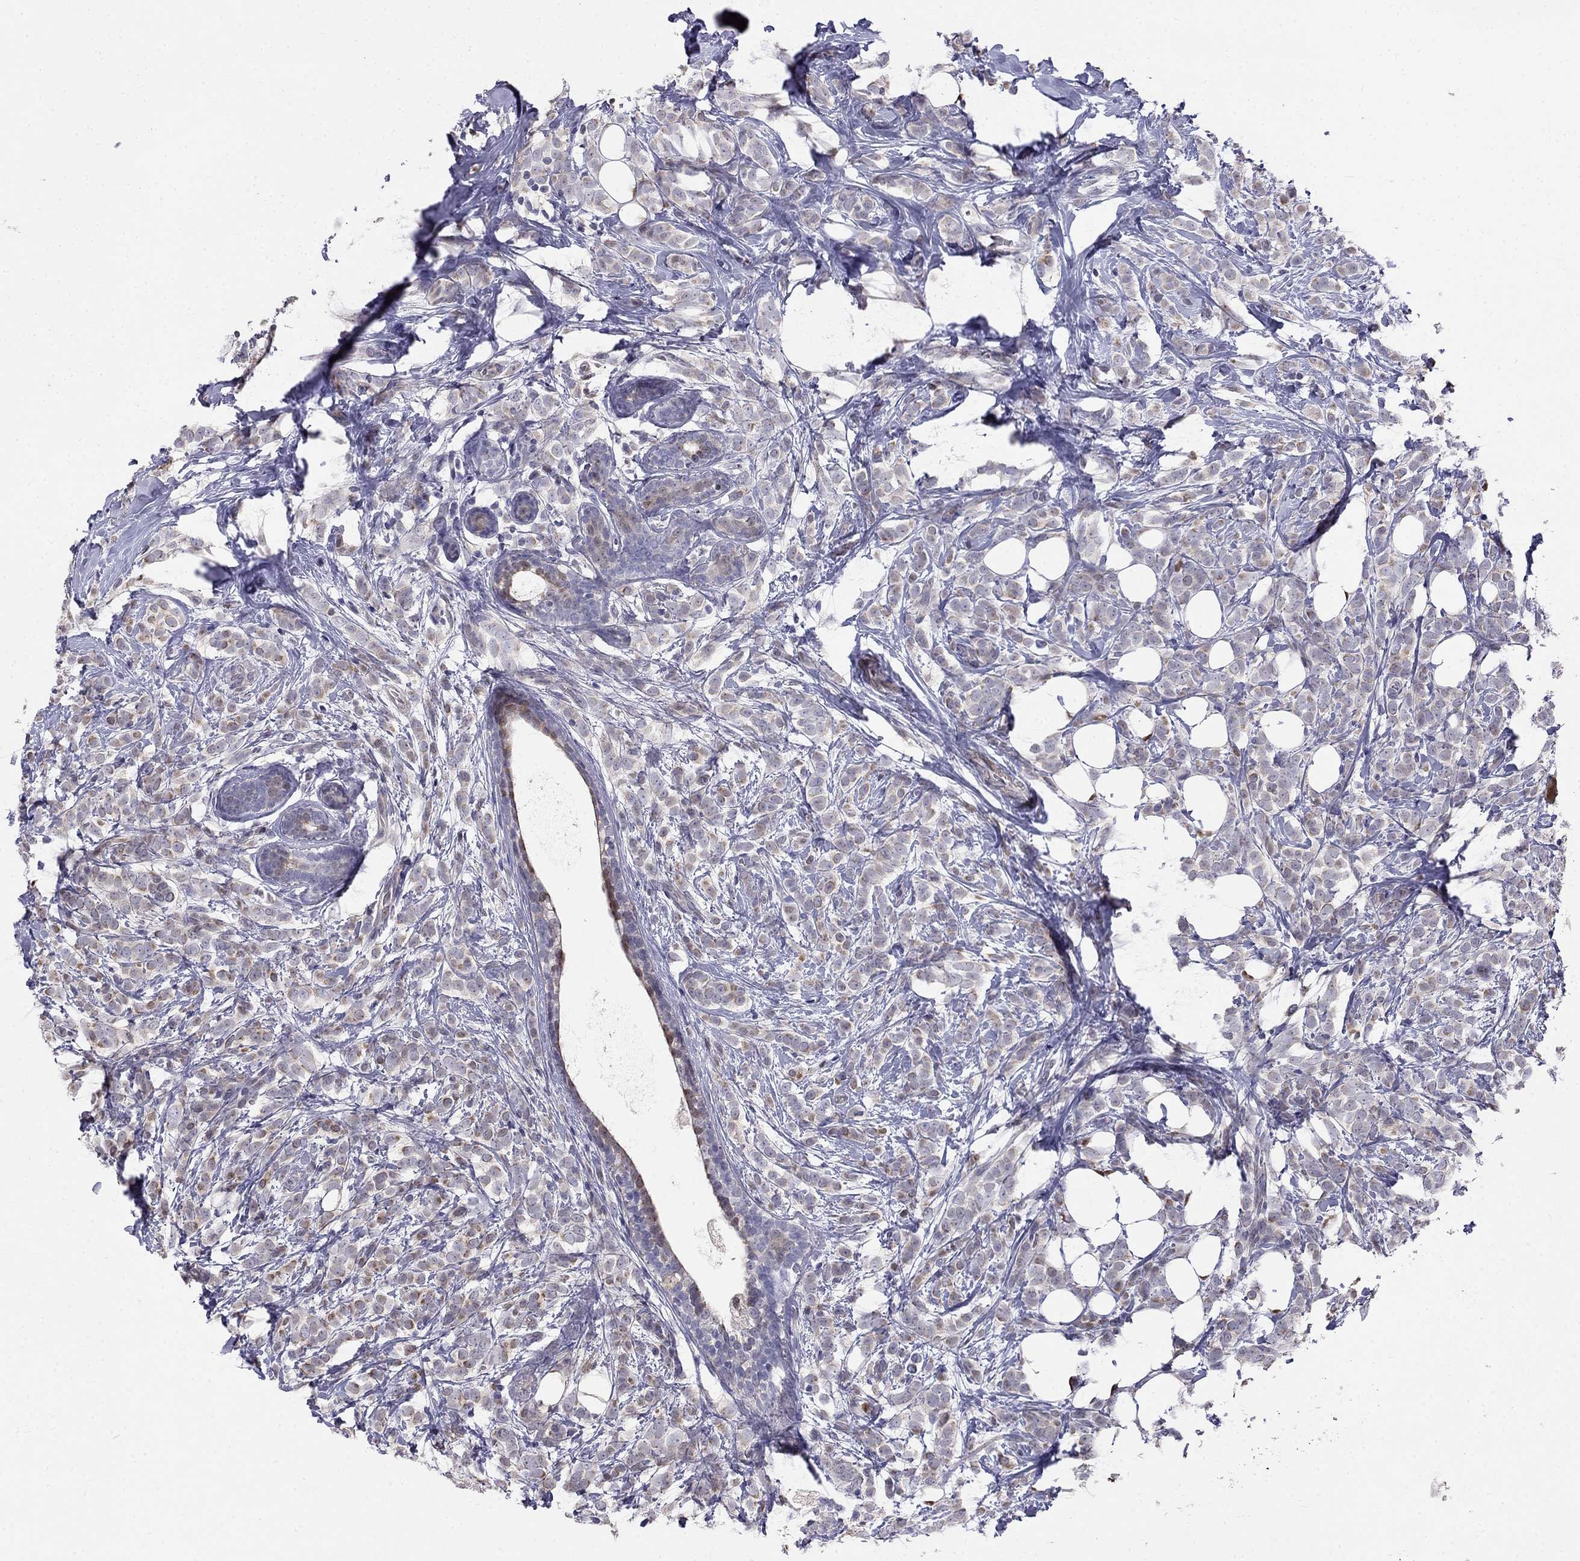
{"staining": {"intensity": "weak", "quantity": ">75%", "location": "cytoplasmic/membranous"}, "tissue": "breast cancer", "cell_type": "Tumor cells", "image_type": "cancer", "snomed": [{"axis": "morphology", "description": "Lobular carcinoma"}, {"axis": "topography", "description": "Breast"}], "caption": "Immunohistochemical staining of human breast cancer (lobular carcinoma) shows low levels of weak cytoplasmic/membranous expression in about >75% of tumor cells.", "gene": "LRRC39", "patient": {"sex": "female", "age": 49}}